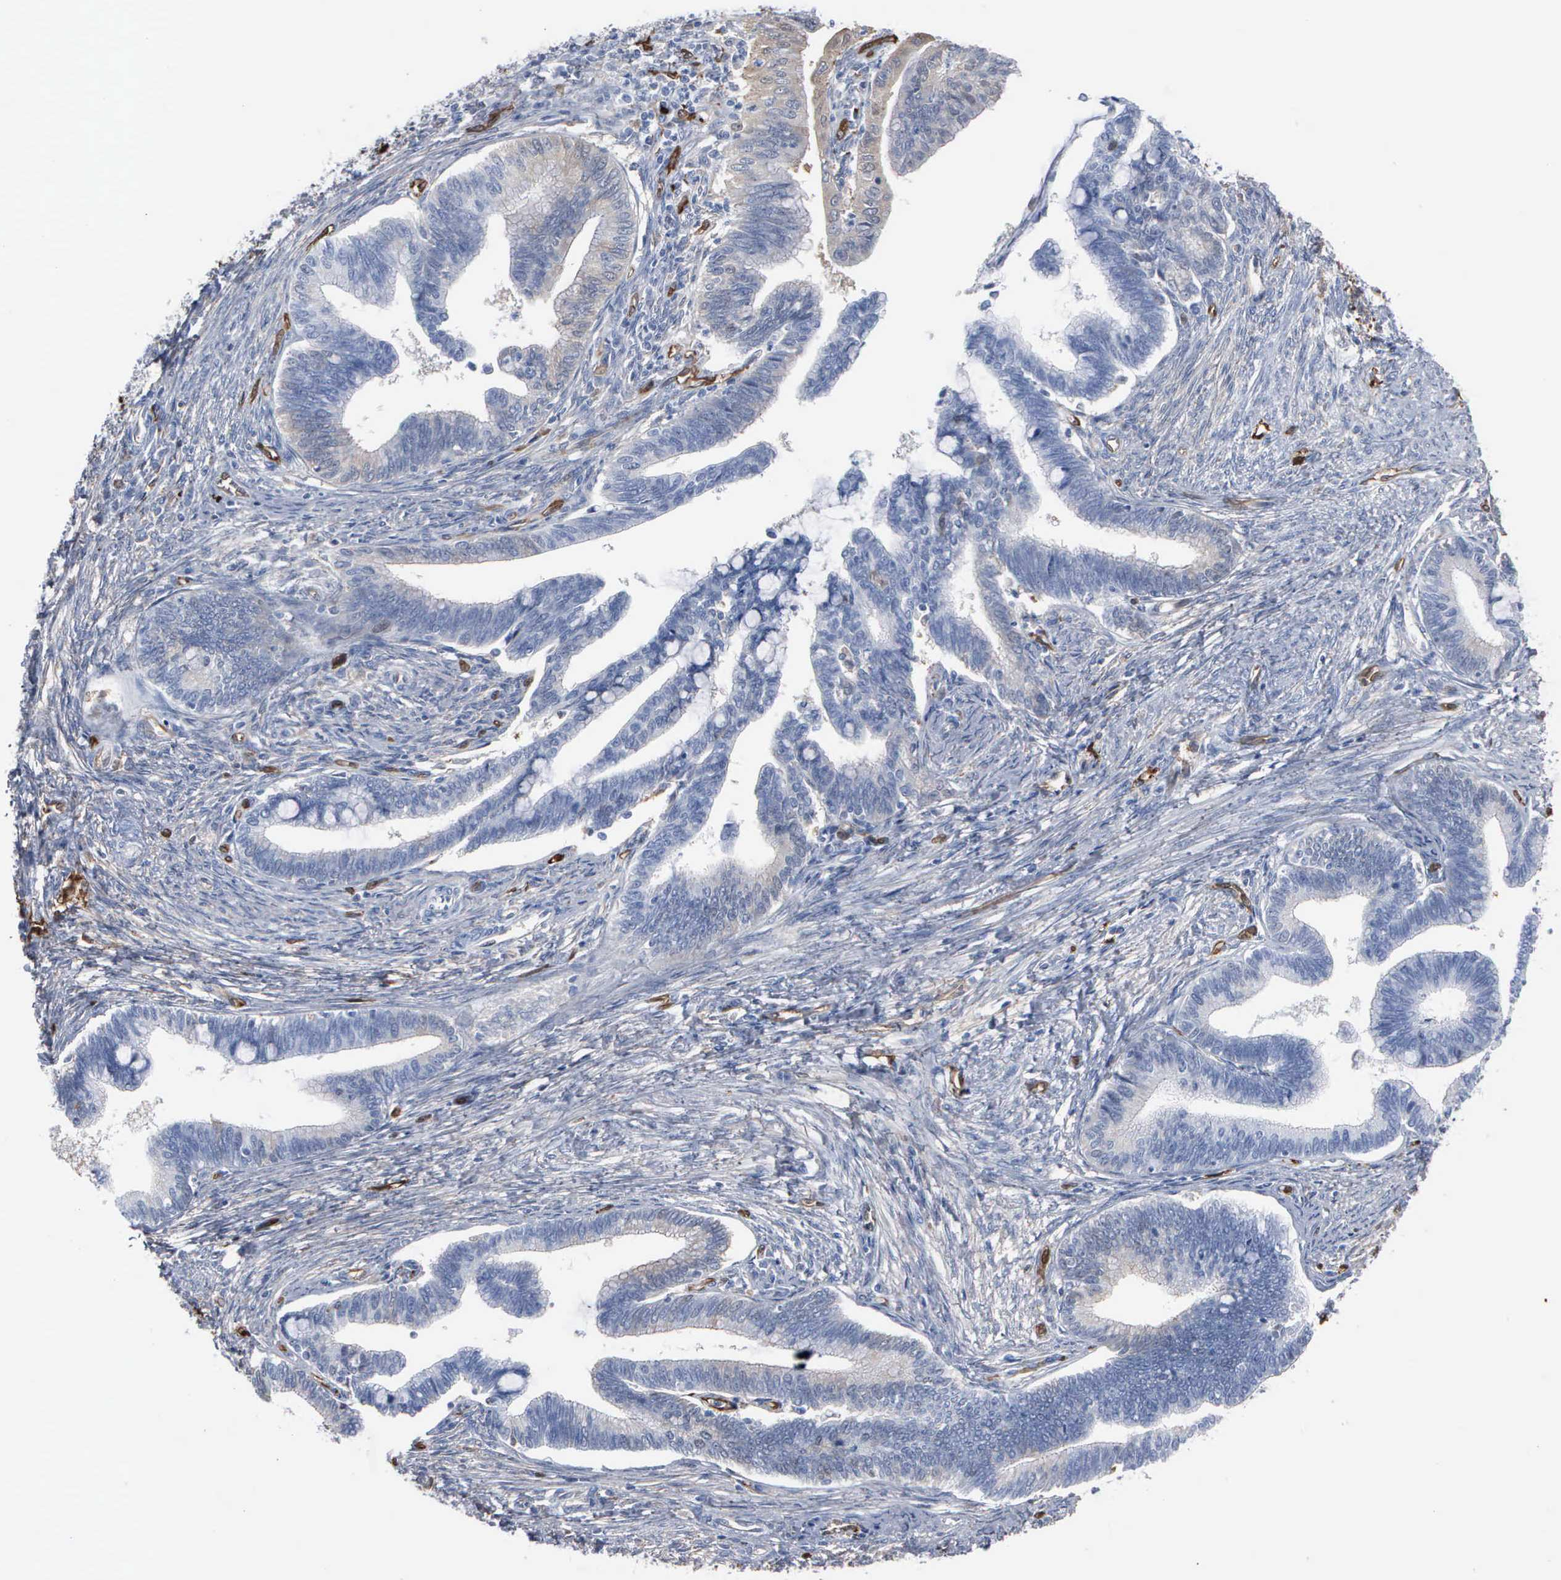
{"staining": {"intensity": "negative", "quantity": "none", "location": "none"}, "tissue": "cervical cancer", "cell_type": "Tumor cells", "image_type": "cancer", "snomed": [{"axis": "morphology", "description": "Adenocarcinoma, NOS"}, {"axis": "topography", "description": "Cervix"}], "caption": "Cervical cancer was stained to show a protein in brown. There is no significant positivity in tumor cells. (Brightfield microscopy of DAB IHC at high magnification).", "gene": "FSCN1", "patient": {"sex": "female", "age": 36}}